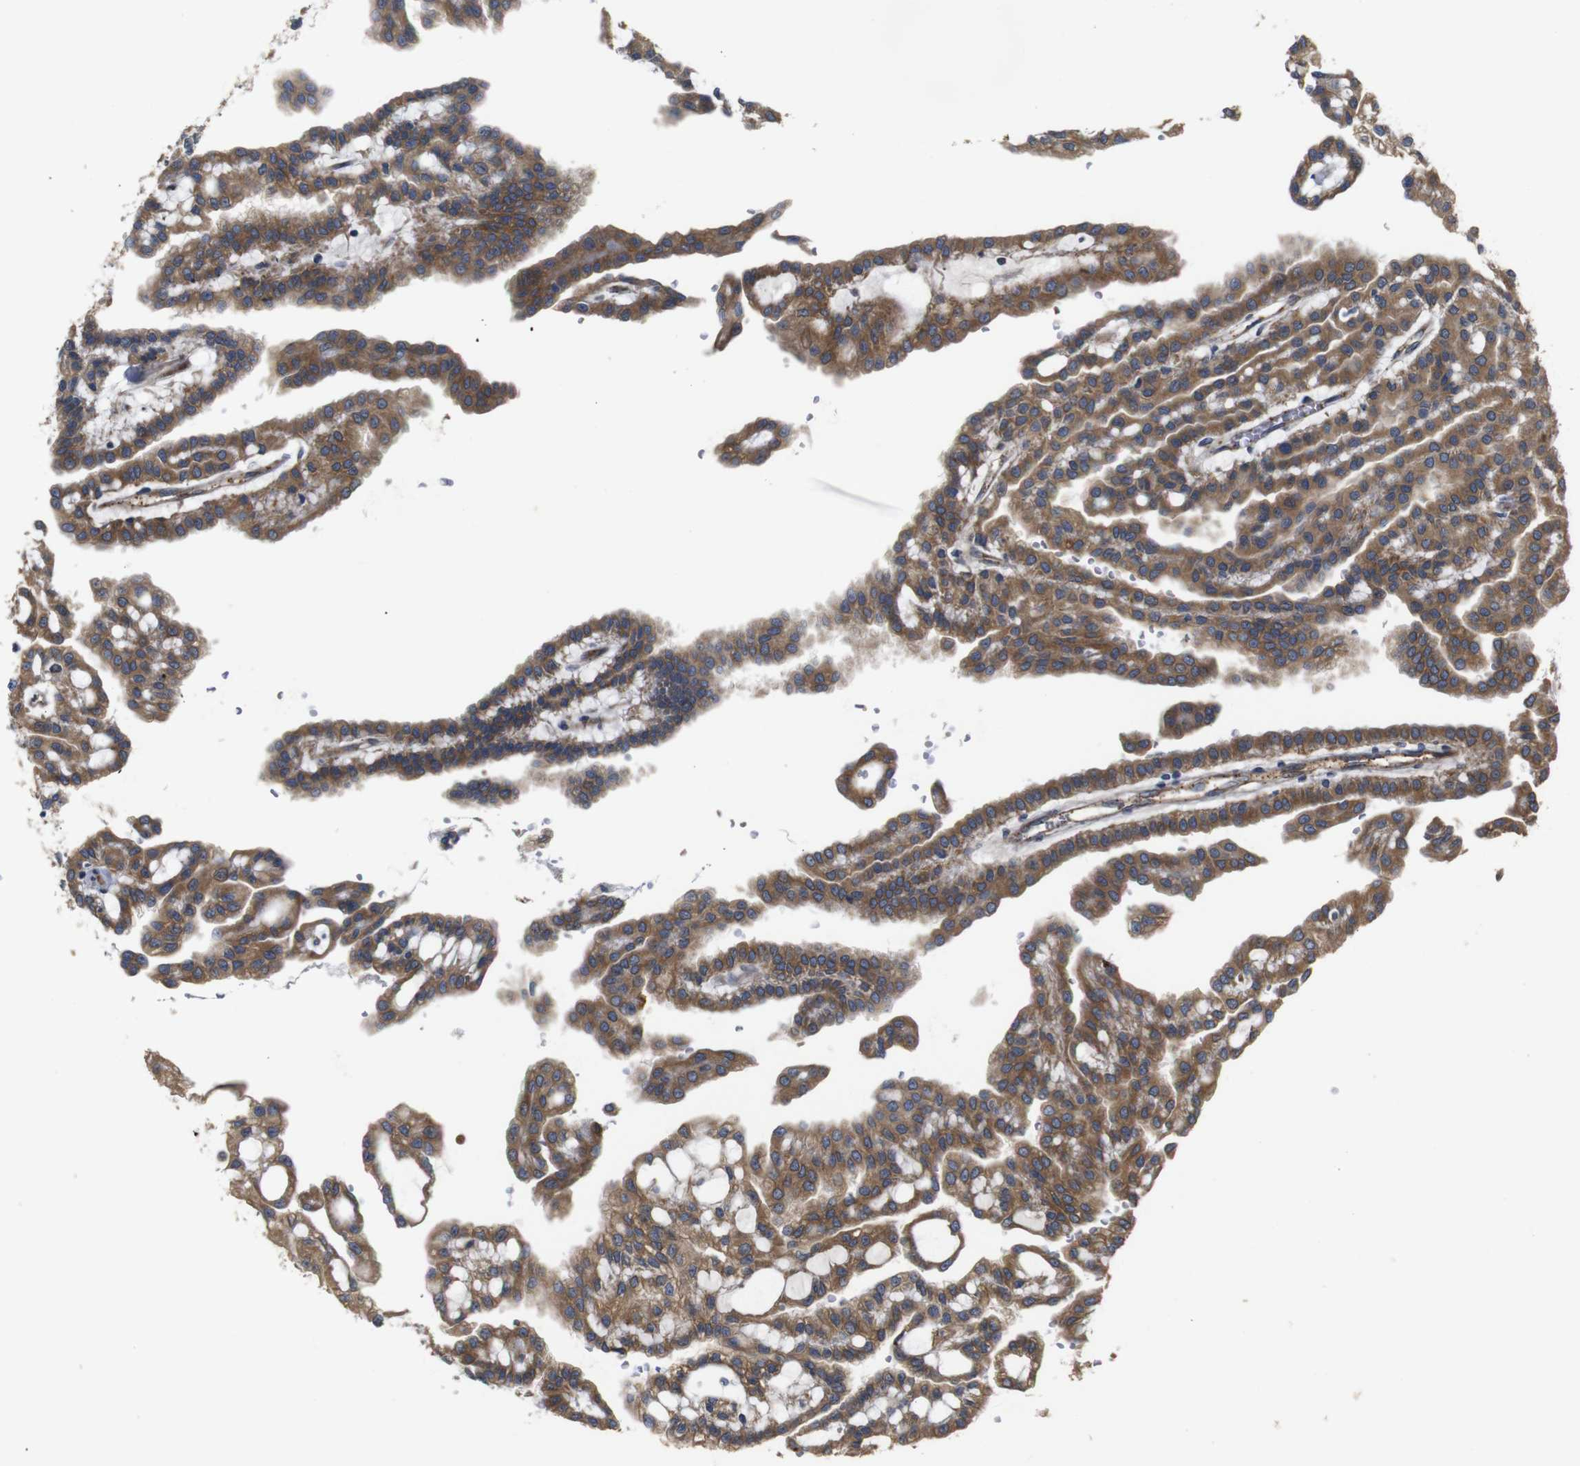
{"staining": {"intensity": "moderate", "quantity": ">75%", "location": "cytoplasmic/membranous"}, "tissue": "renal cancer", "cell_type": "Tumor cells", "image_type": "cancer", "snomed": [{"axis": "morphology", "description": "Adenocarcinoma, NOS"}, {"axis": "topography", "description": "Kidney"}], "caption": "Immunohistochemical staining of human renal adenocarcinoma reveals moderate cytoplasmic/membranous protein expression in about >75% of tumor cells.", "gene": "UBE2G2", "patient": {"sex": "male", "age": 63}}